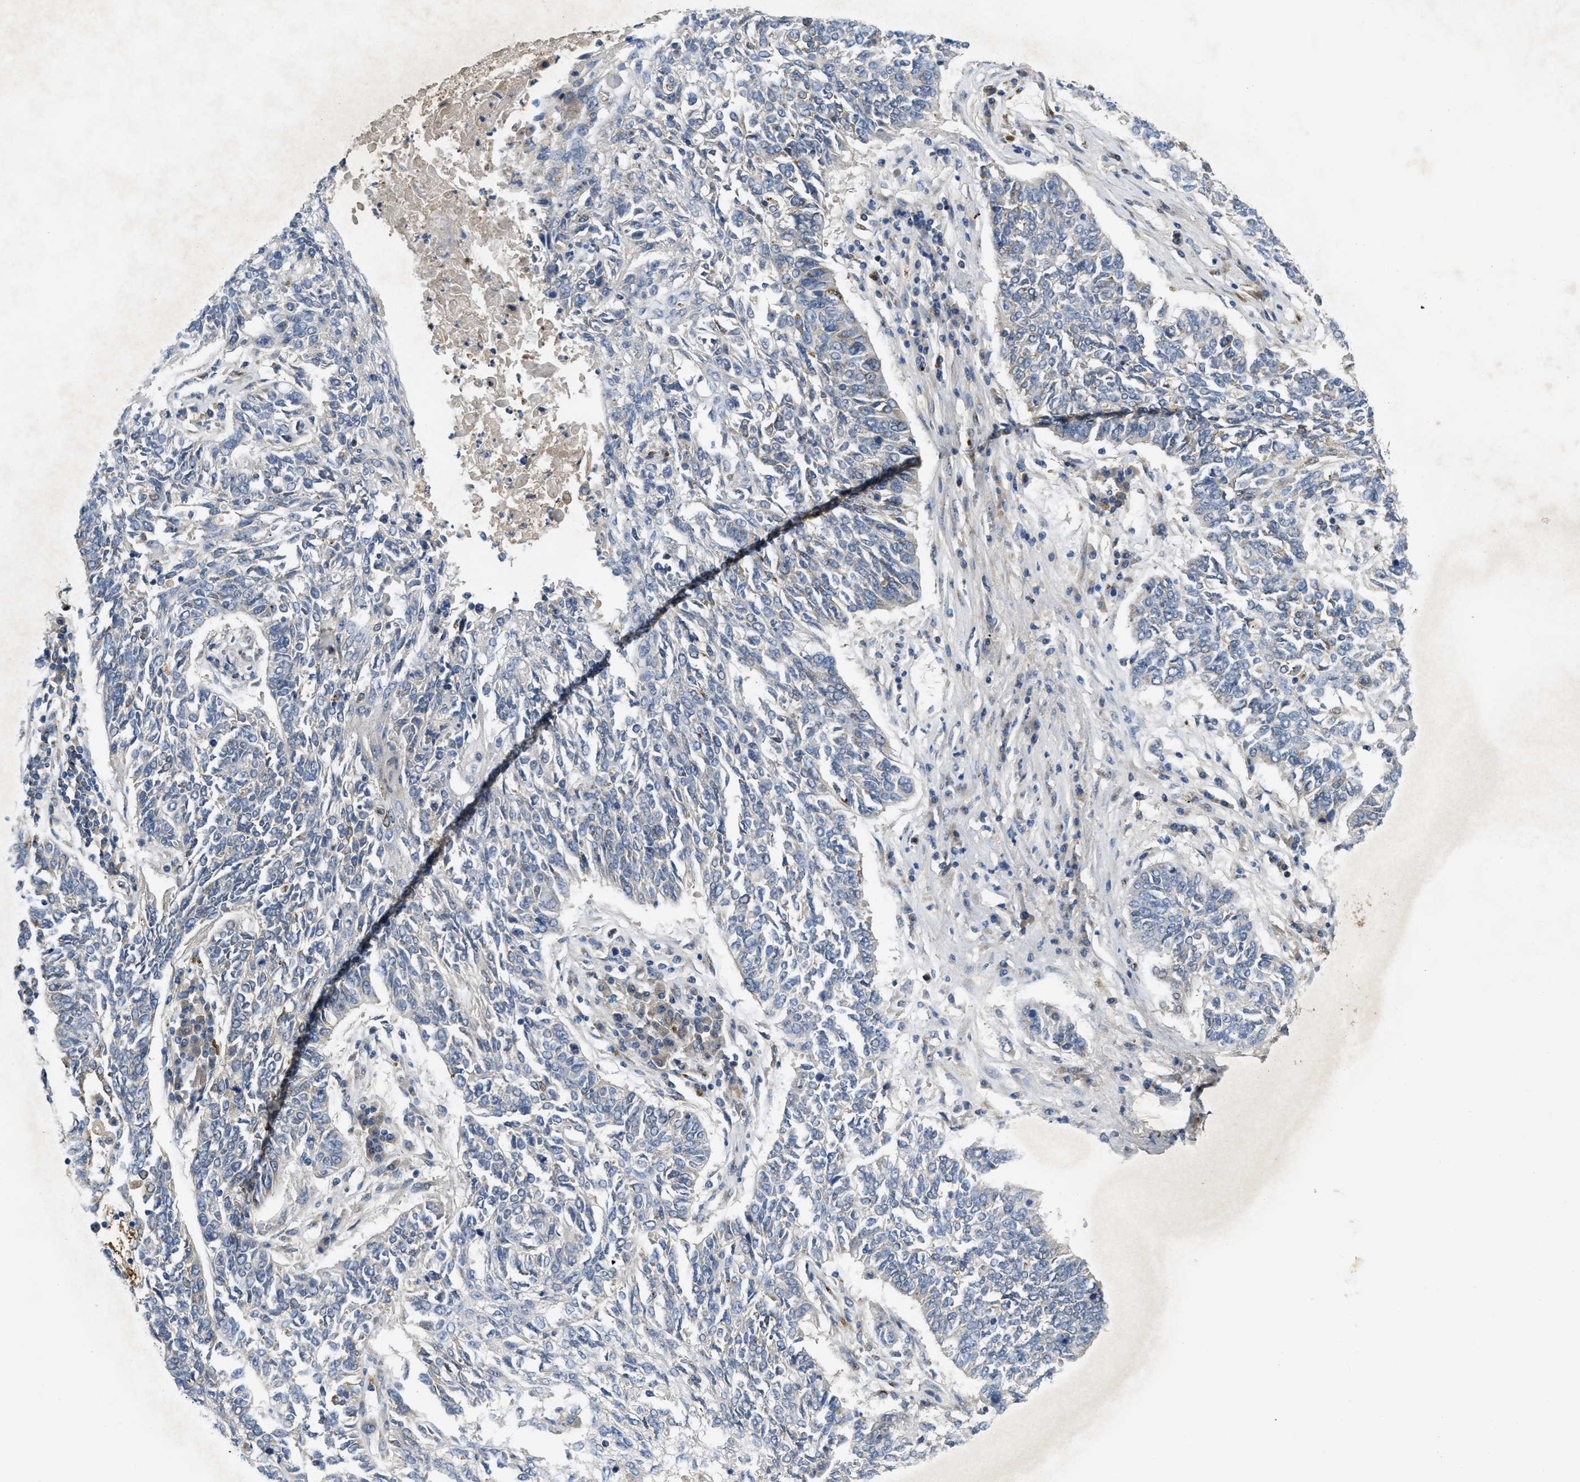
{"staining": {"intensity": "negative", "quantity": "none", "location": "none"}, "tissue": "lung cancer", "cell_type": "Tumor cells", "image_type": "cancer", "snomed": [{"axis": "morphology", "description": "Normal tissue, NOS"}, {"axis": "morphology", "description": "Squamous cell carcinoma, NOS"}, {"axis": "topography", "description": "Cartilage tissue"}, {"axis": "topography", "description": "Bronchus"}, {"axis": "topography", "description": "Lung"}], "caption": "Immunohistochemical staining of human lung cancer shows no significant expression in tumor cells.", "gene": "ZNF70", "patient": {"sex": "female", "age": 49}}